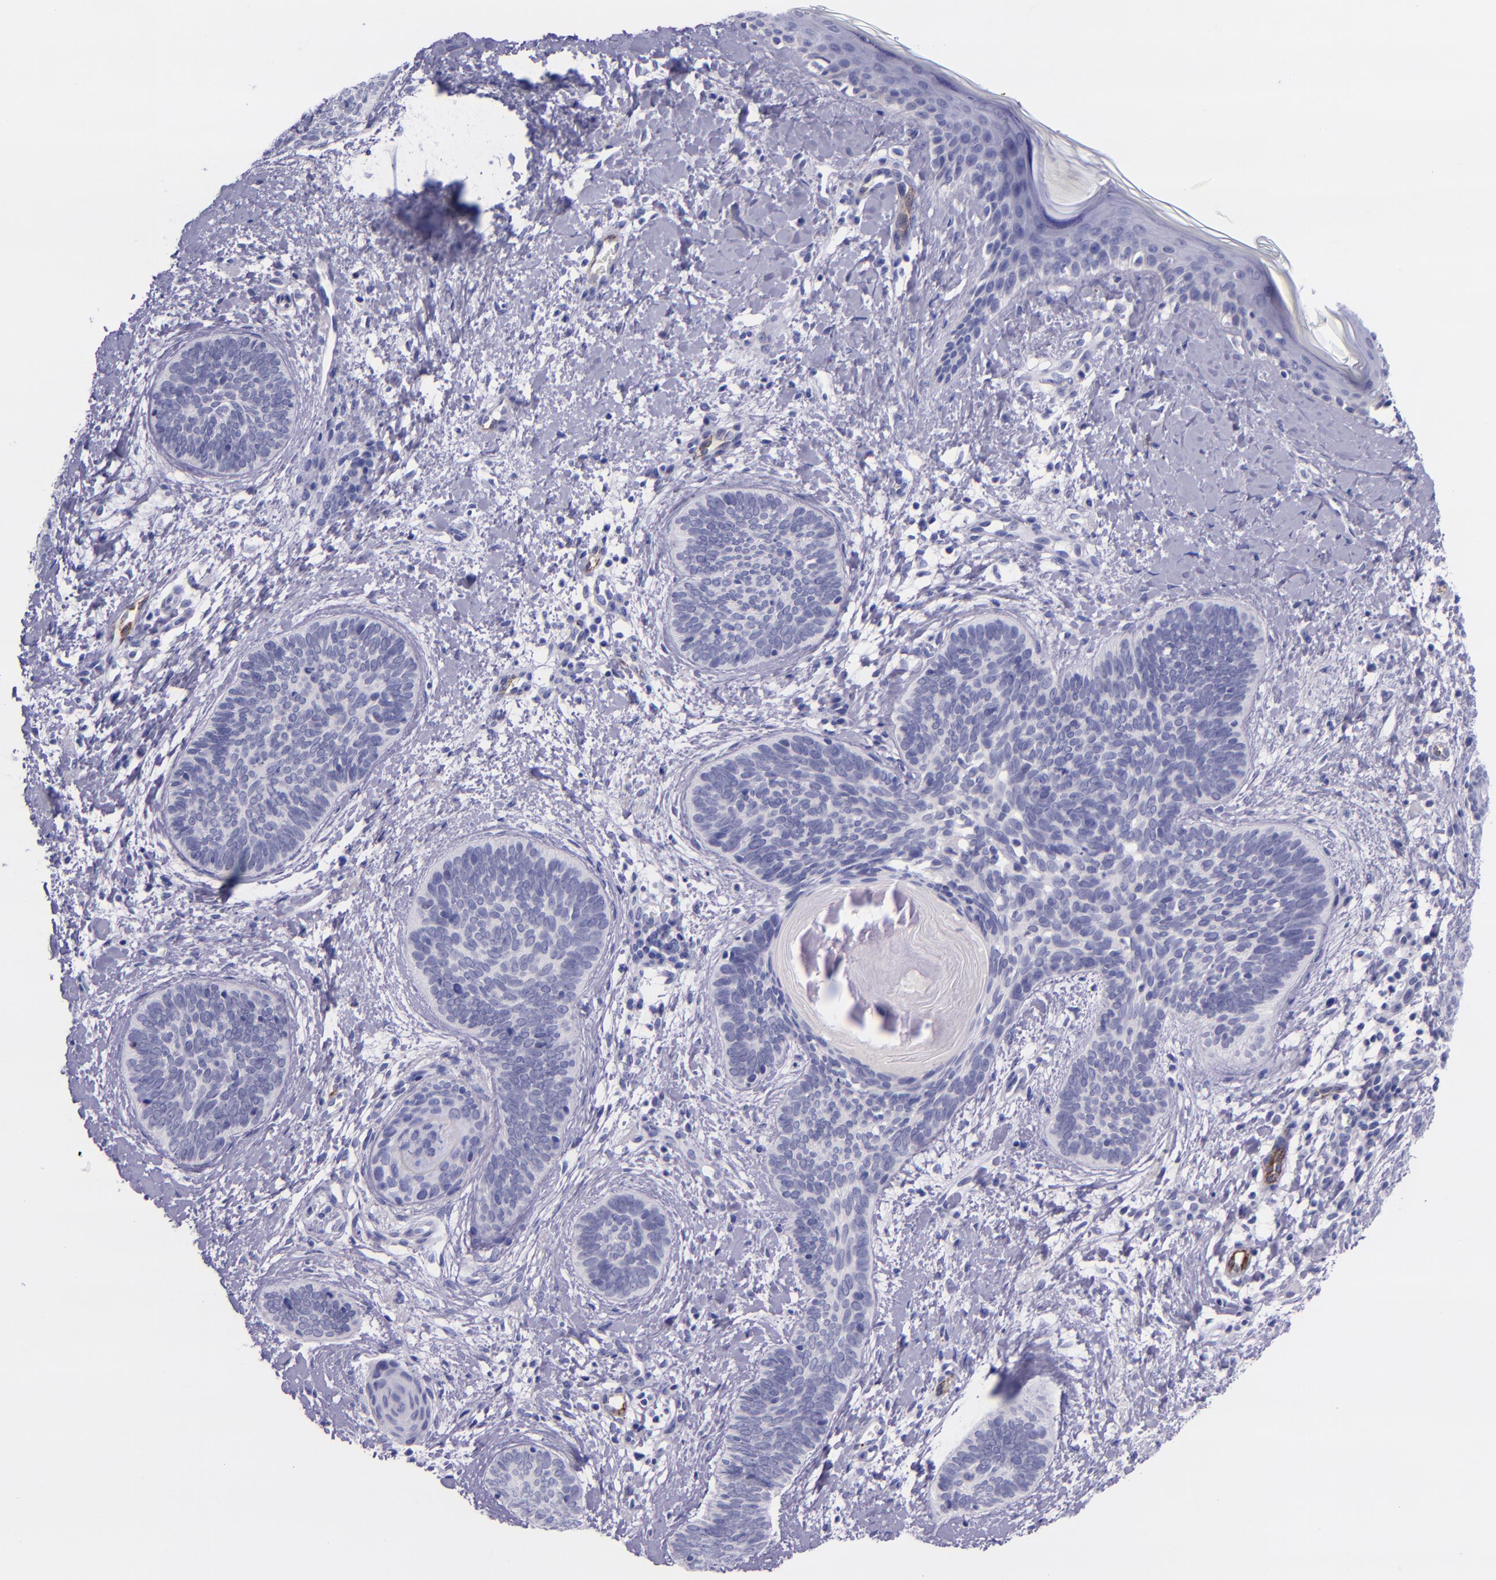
{"staining": {"intensity": "negative", "quantity": "none", "location": "none"}, "tissue": "skin cancer", "cell_type": "Tumor cells", "image_type": "cancer", "snomed": [{"axis": "morphology", "description": "Basal cell carcinoma"}, {"axis": "topography", "description": "Skin"}], "caption": "Immunohistochemistry (IHC) micrograph of neoplastic tissue: human skin basal cell carcinoma stained with DAB (3,3'-diaminobenzidine) demonstrates no significant protein expression in tumor cells.", "gene": "SELE", "patient": {"sex": "female", "age": 81}}